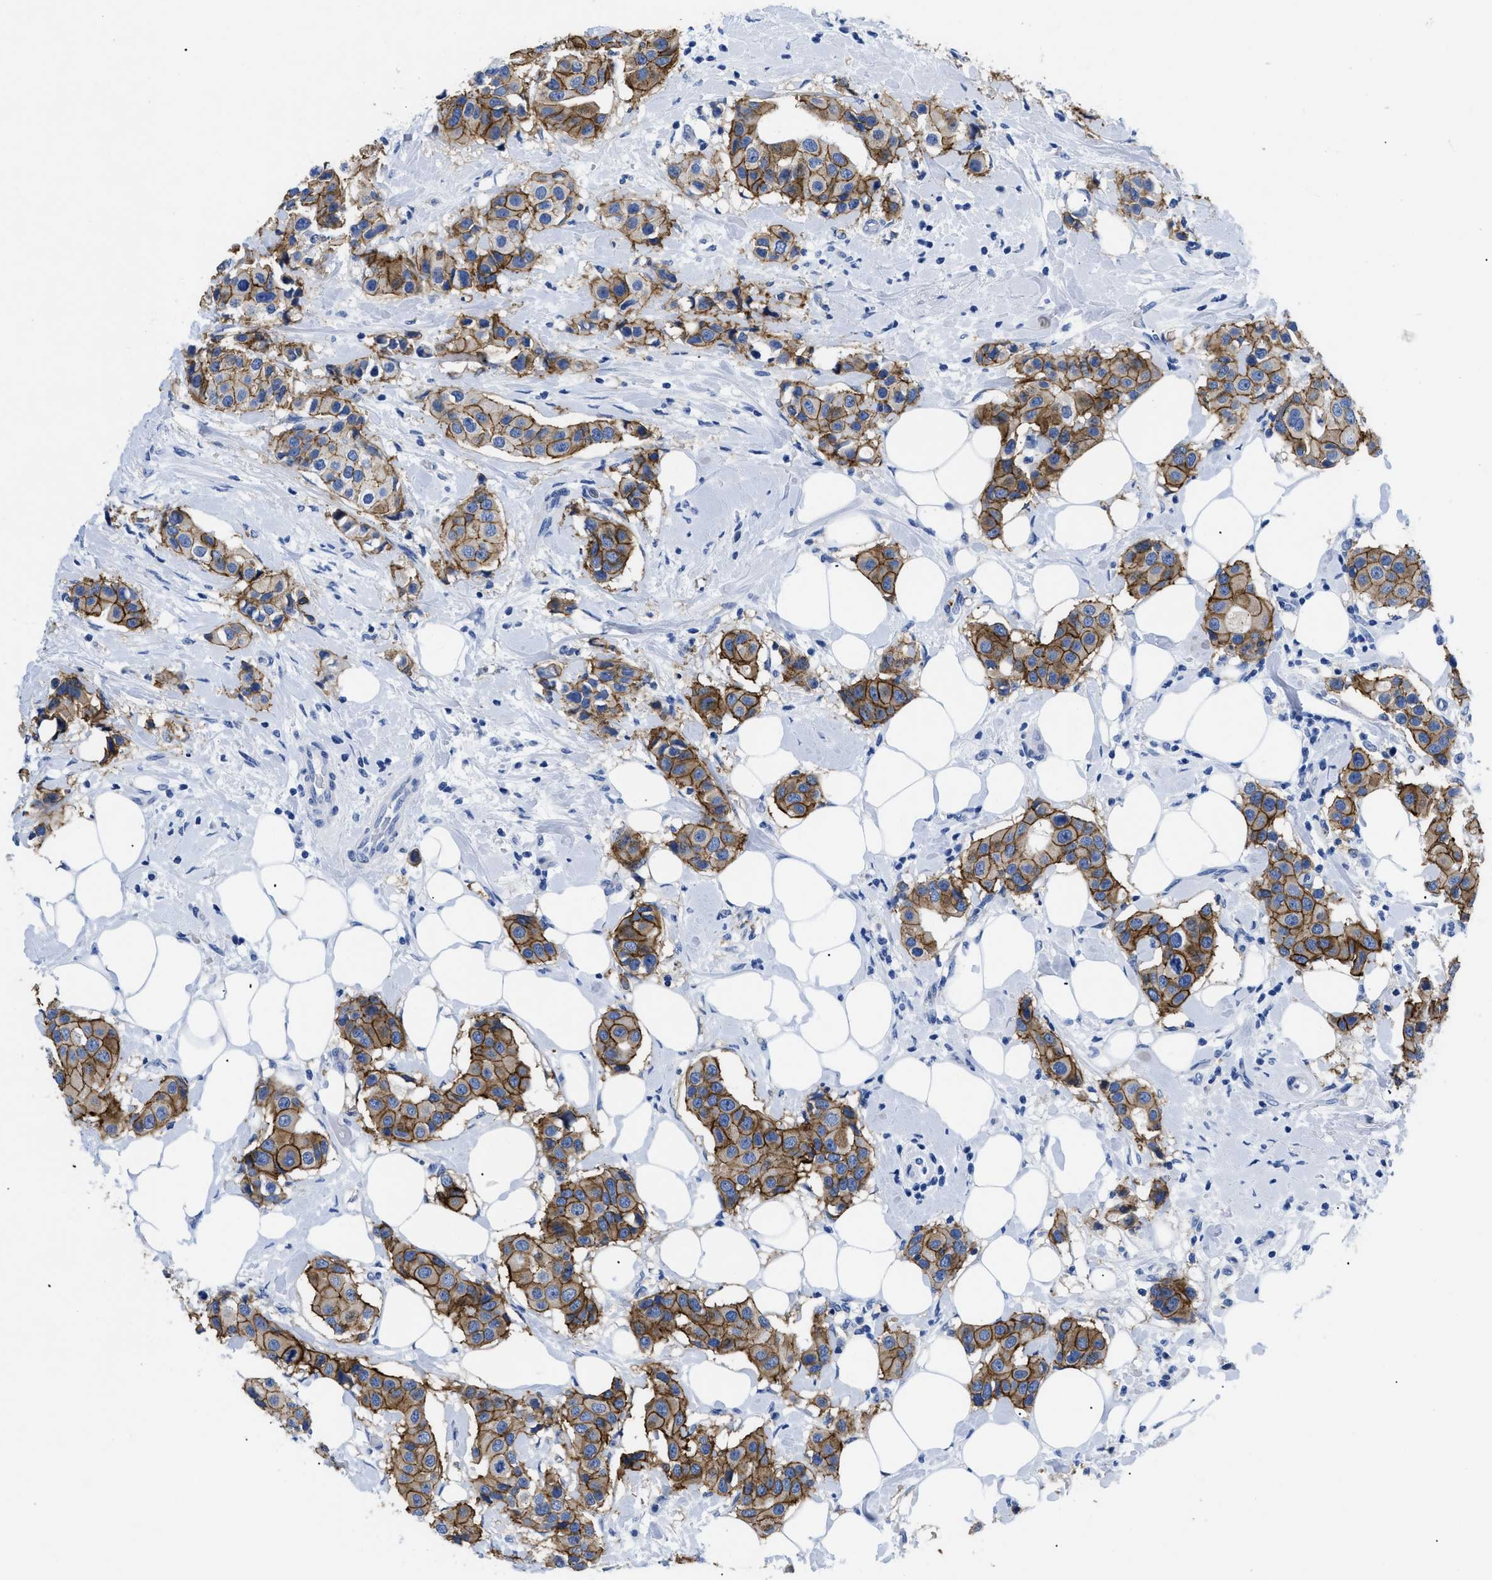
{"staining": {"intensity": "strong", "quantity": ">75%", "location": "cytoplasmic/membranous"}, "tissue": "breast cancer", "cell_type": "Tumor cells", "image_type": "cancer", "snomed": [{"axis": "morphology", "description": "Normal tissue, NOS"}, {"axis": "morphology", "description": "Duct carcinoma"}, {"axis": "topography", "description": "Breast"}], "caption": "IHC histopathology image of neoplastic tissue: breast cancer (infiltrating ductal carcinoma) stained using IHC shows high levels of strong protein expression localized specifically in the cytoplasmic/membranous of tumor cells, appearing as a cytoplasmic/membranous brown color.", "gene": "TMEM68", "patient": {"sex": "female", "age": 39}}